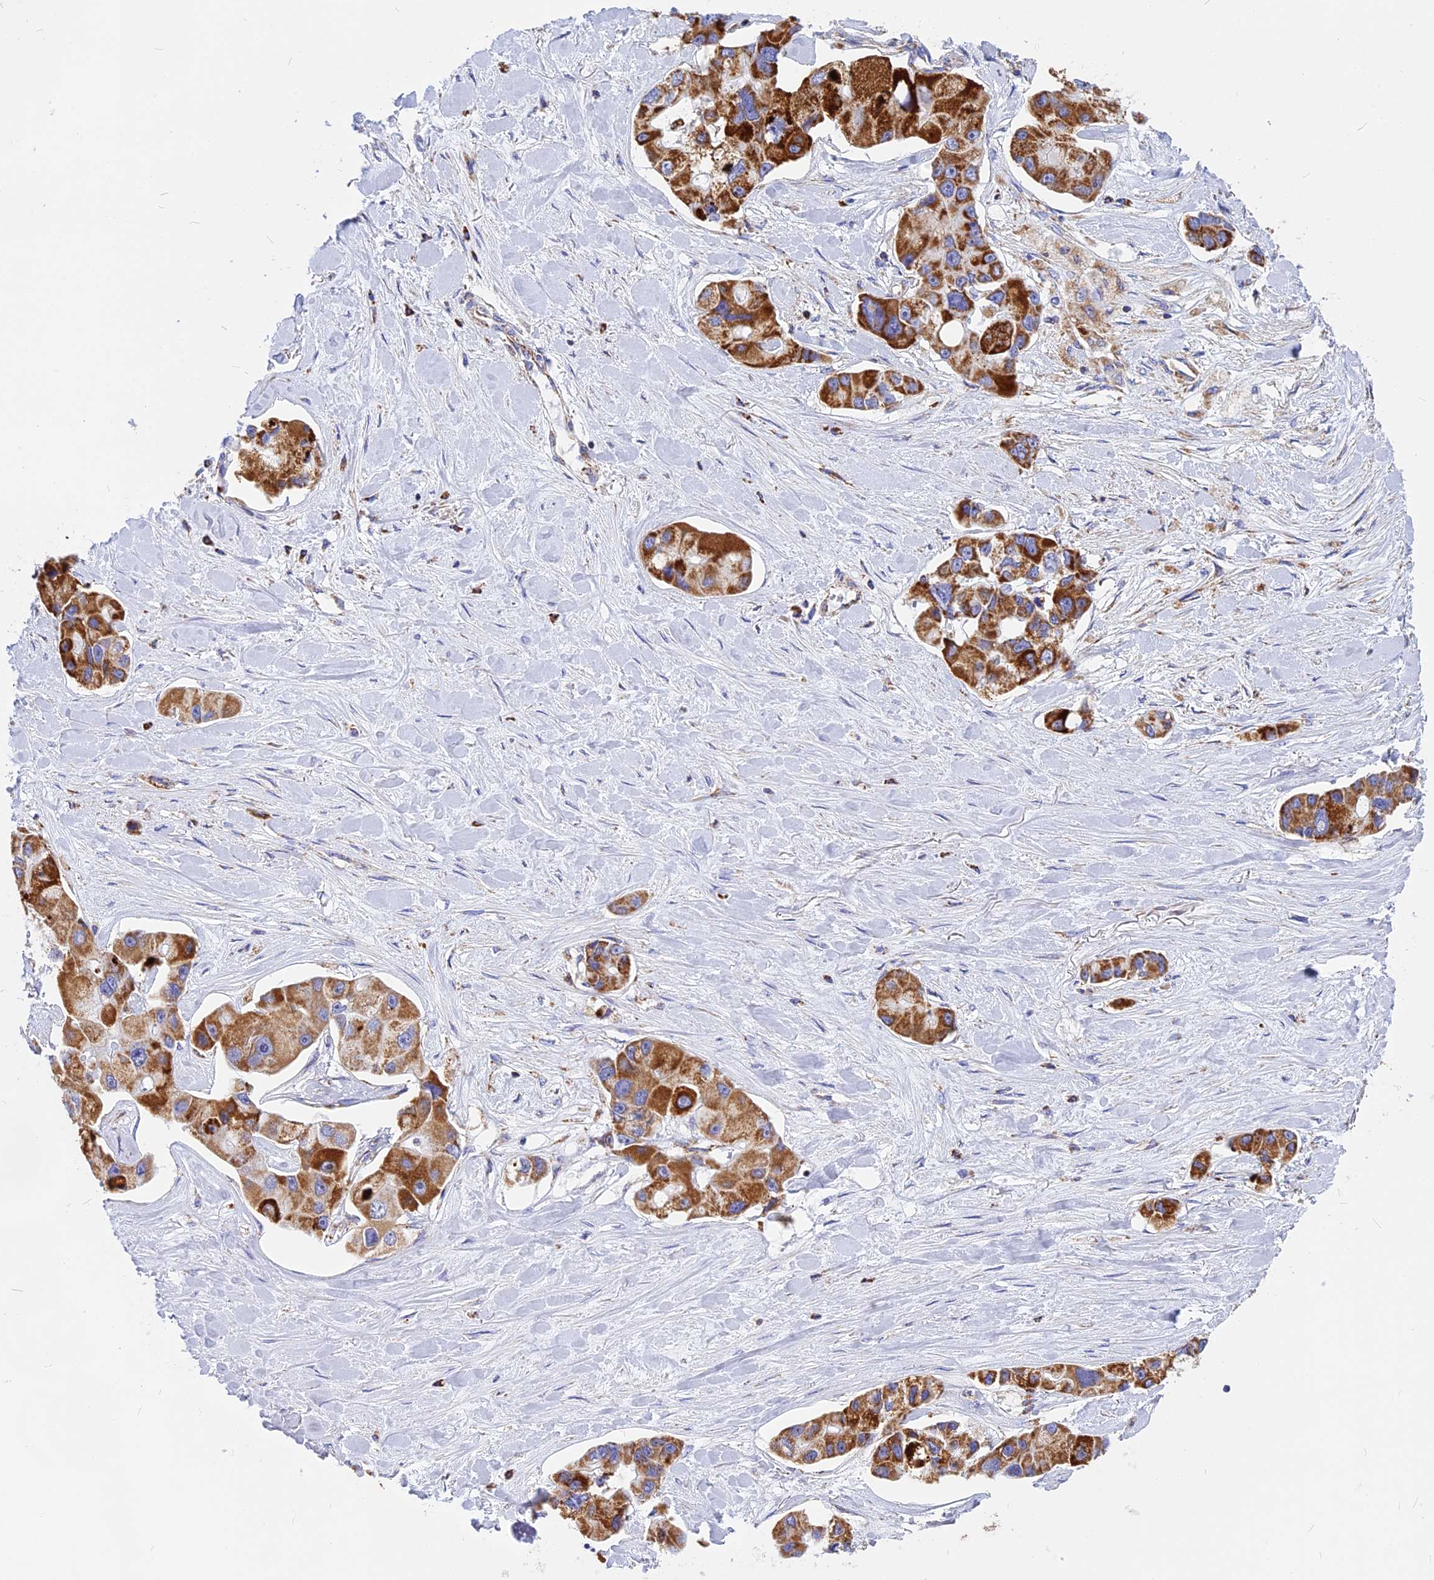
{"staining": {"intensity": "strong", "quantity": ">75%", "location": "cytoplasmic/membranous"}, "tissue": "lung cancer", "cell_type": "Tumor cells", "image_type": "cancer", "snomed": [{"axis": "morphology", "description": "Adenocarcinoma, NOS"}, {"axis": "topography", "description": "Lung"}], "caption": "Immunohistochemical staining of human adenocarcinoma (lung) displays strong cytoplasmic/membranous protein expression in about >75% of tumor cells.", "gene": "VDAC2", "patient": {"sex": "female", "age": 54}}